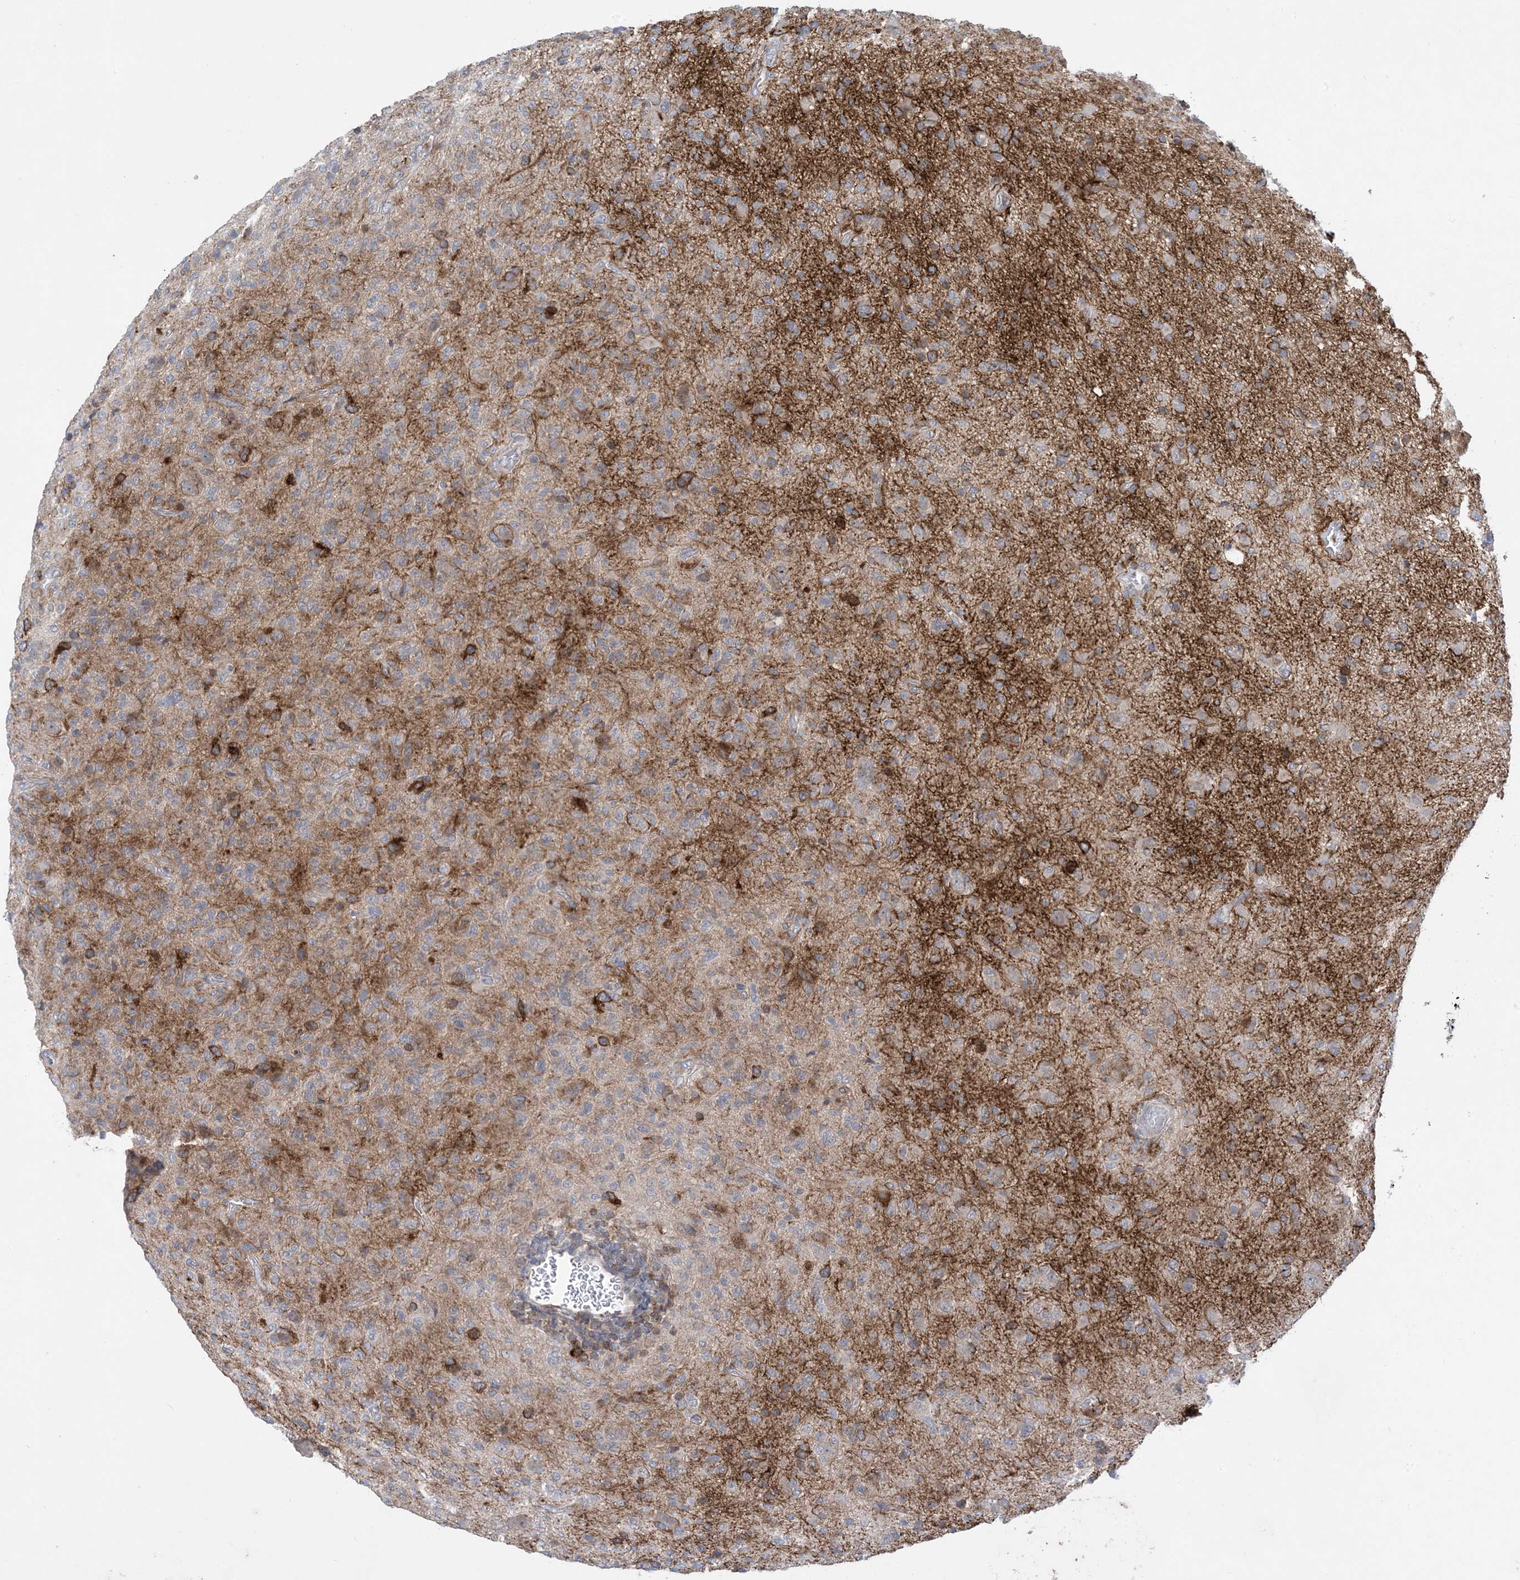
{"staining": {"intensity": "negative", "quantity": "none", "location": "none"}, "tissue": "glioma", "cell_type": "Tumor cells", "image_type": "cancer", "snomed": [{"axis": "morphology", "description": "Glioma, malignant, High grade"}, {"axis": "topography", "description": "Brain"}], "caption": "IHC micrograph of neoplastic tissue: human malignant glioma (high-grade) stained with DAB shows no significant protein expression in tumor cells.", "gene": "AOC1", "patient": {"sex": "female", "age": 57}}